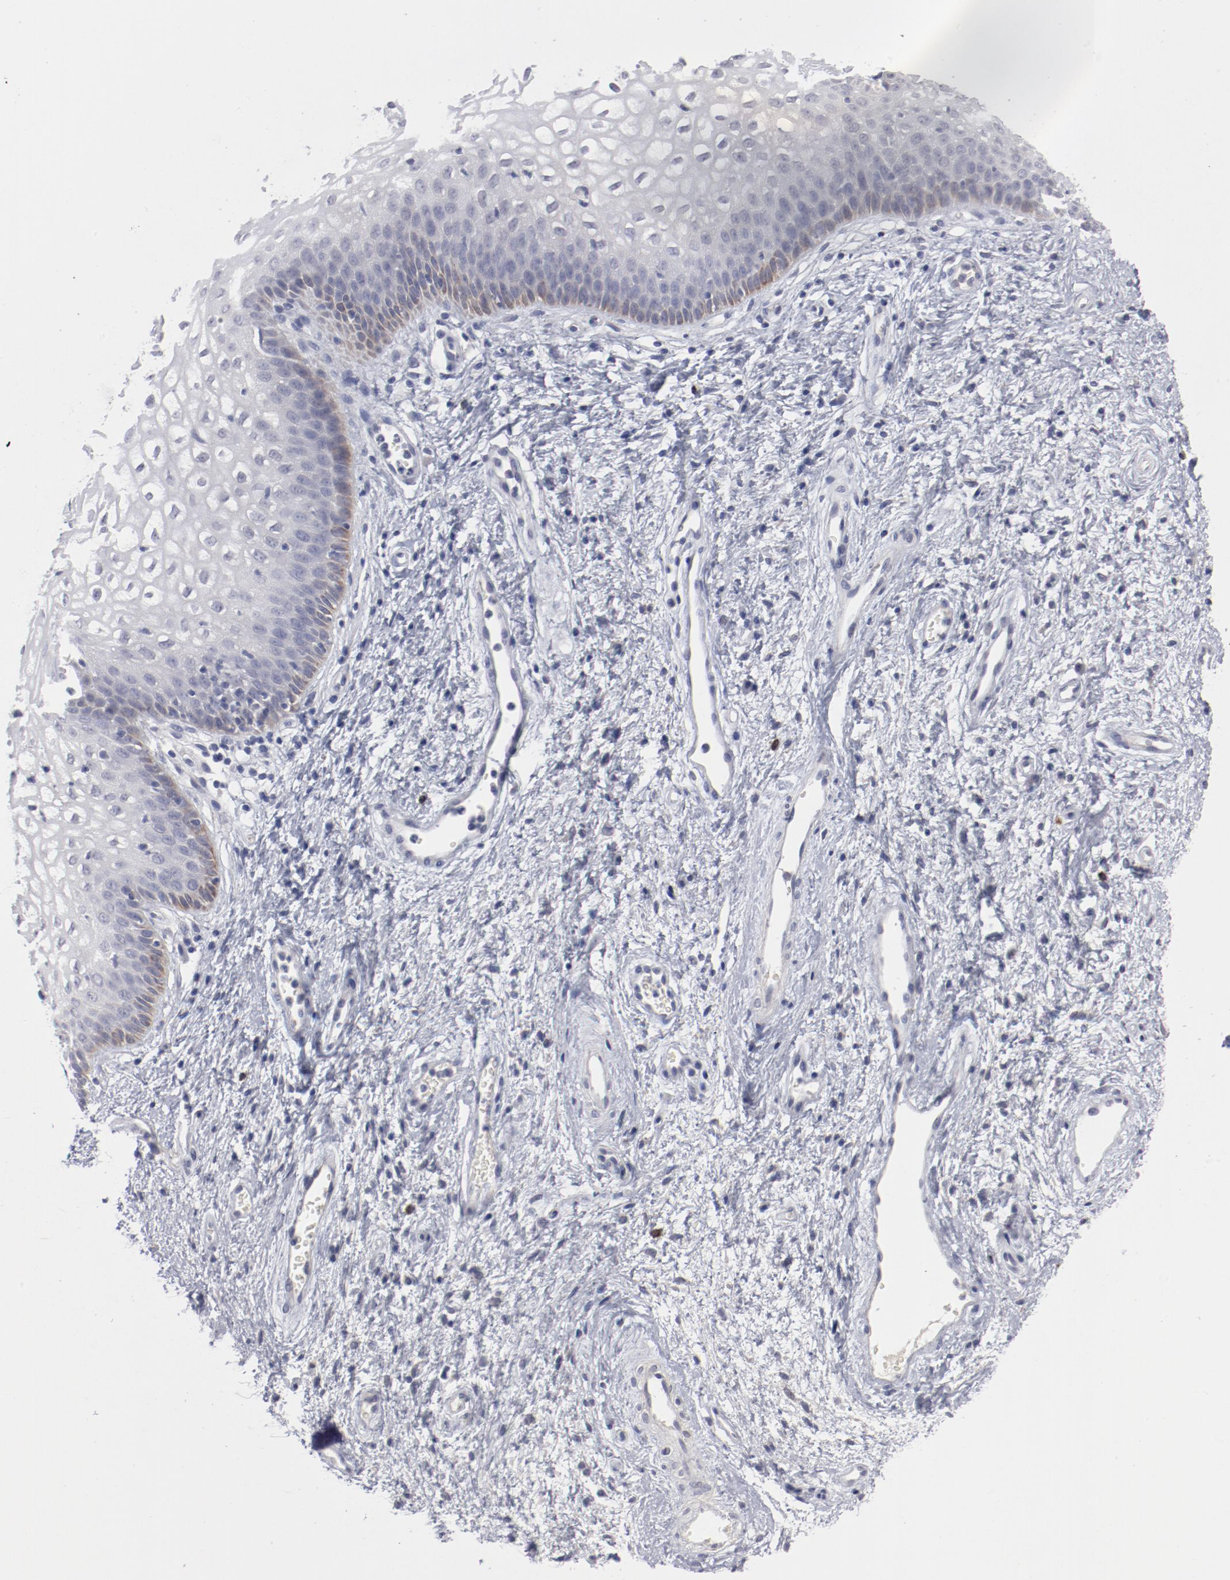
{"staining": {"intensity": "negative", "quantity": "none", "location": "none"}, "tissue": "vagina", "cell_type": "Squamous epithelial cells", "image_type": "normal", "snomed": [{"axis": "morphology", "description": "Normal tissue, NOS"}, {"axis": "topography", "description": "Vagina"}], "caption": "Immunohistochemistry image of unremarkable vagina: human vagina stained with DAB (3,3'-diaminobenzidine) exhibits no significant protein positivity in squamous epithelial cells.", "gene": "SH3BGR", "patient": {"sex": "female", "age": 34}}